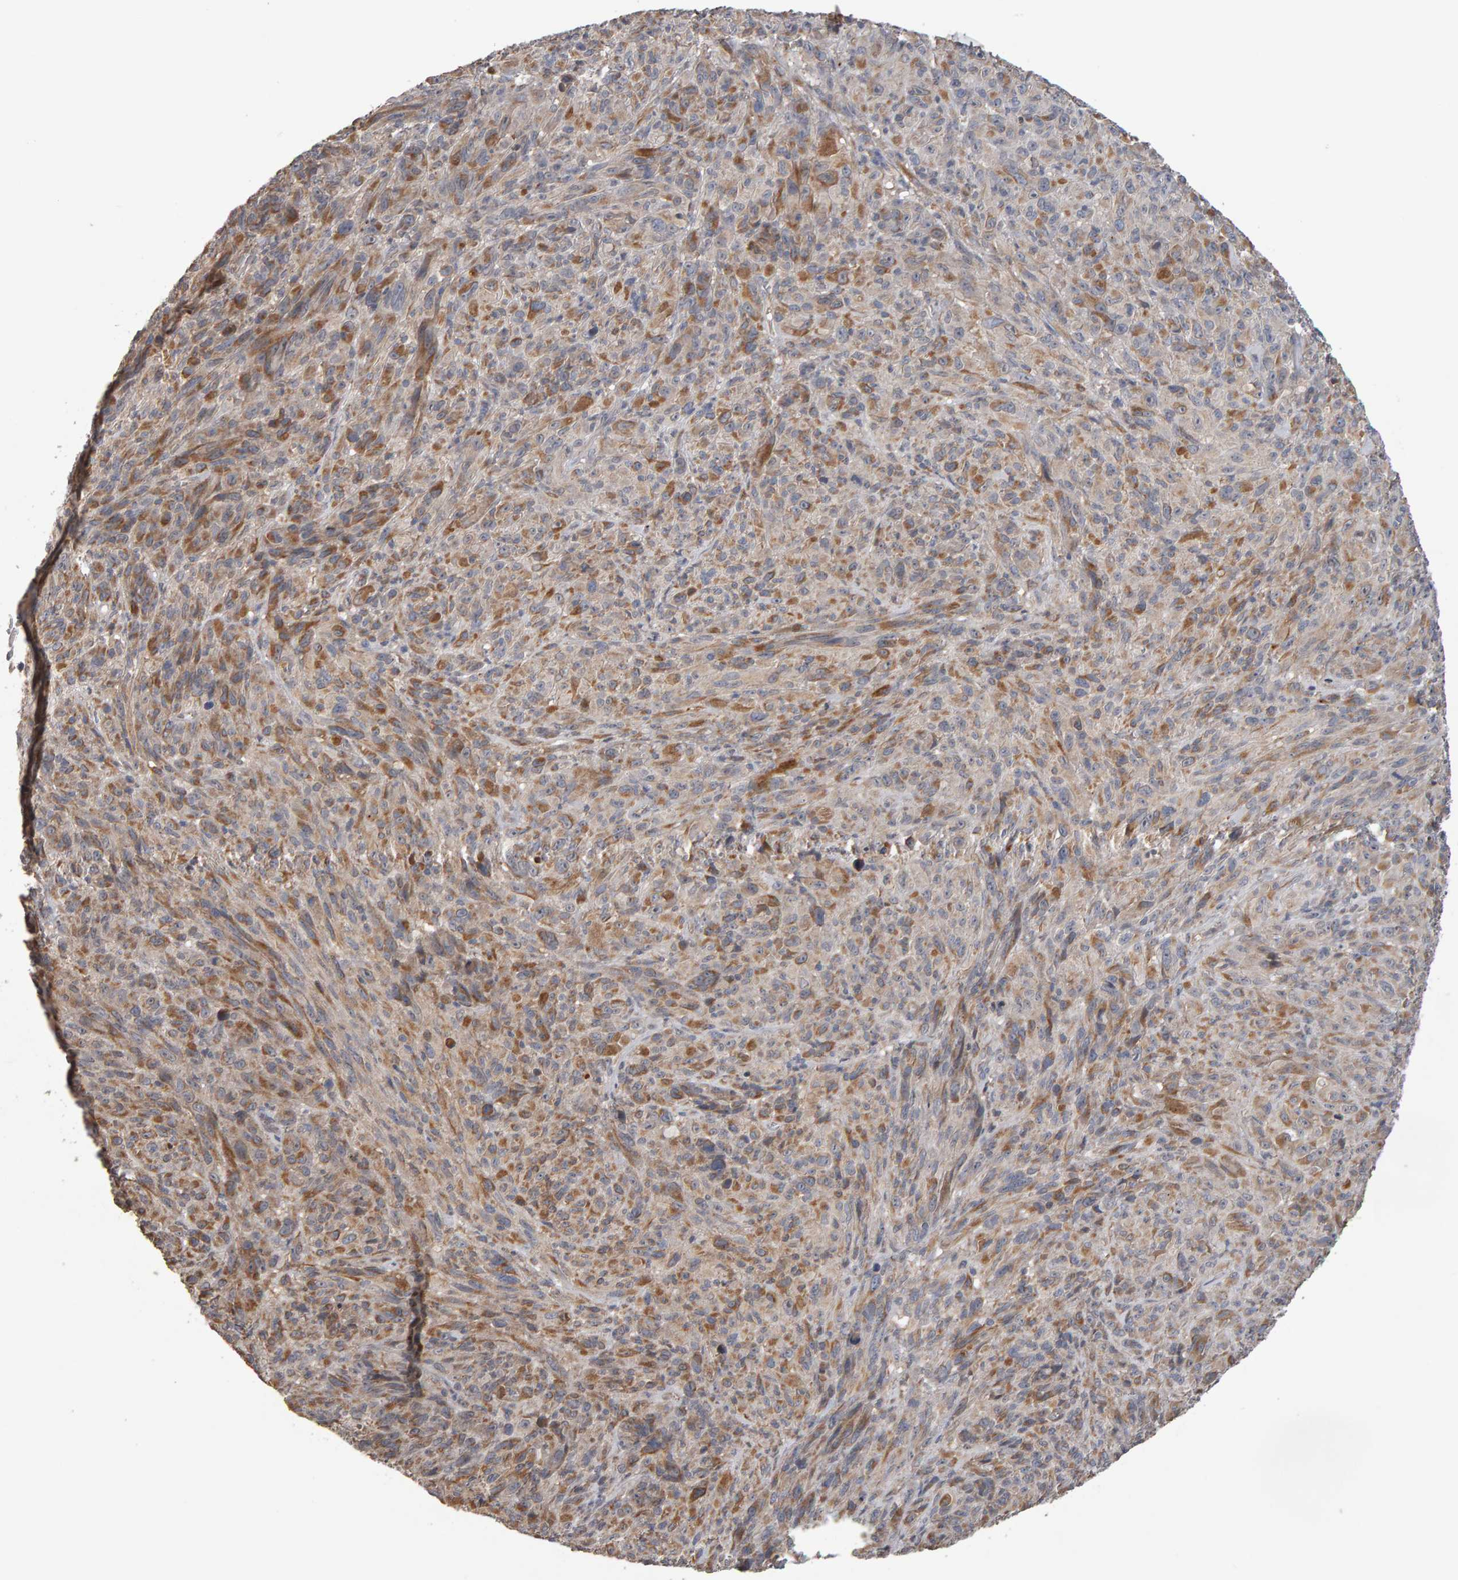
{"staining": {"intensity": "moderate", "quantity": "<25%", "location": "cytoplasmic/membranous"}, "tissue": "melanoma", "cell_type": "Tumor cells", "image_type": "cancer", "snomed": [{"axis": "morphology", "description": "Malignant melanoma, NOS"}, {"axis": "topography", "description": "Skin of head"}], "caption": "Immunohistochemical staining of human melanoma demonstrates moderate cytoplasmic/membranous protein staining in approximately <25% of tumor cells.", "gene": "COASY", "patient": {"sex": "male", "age": 96}}